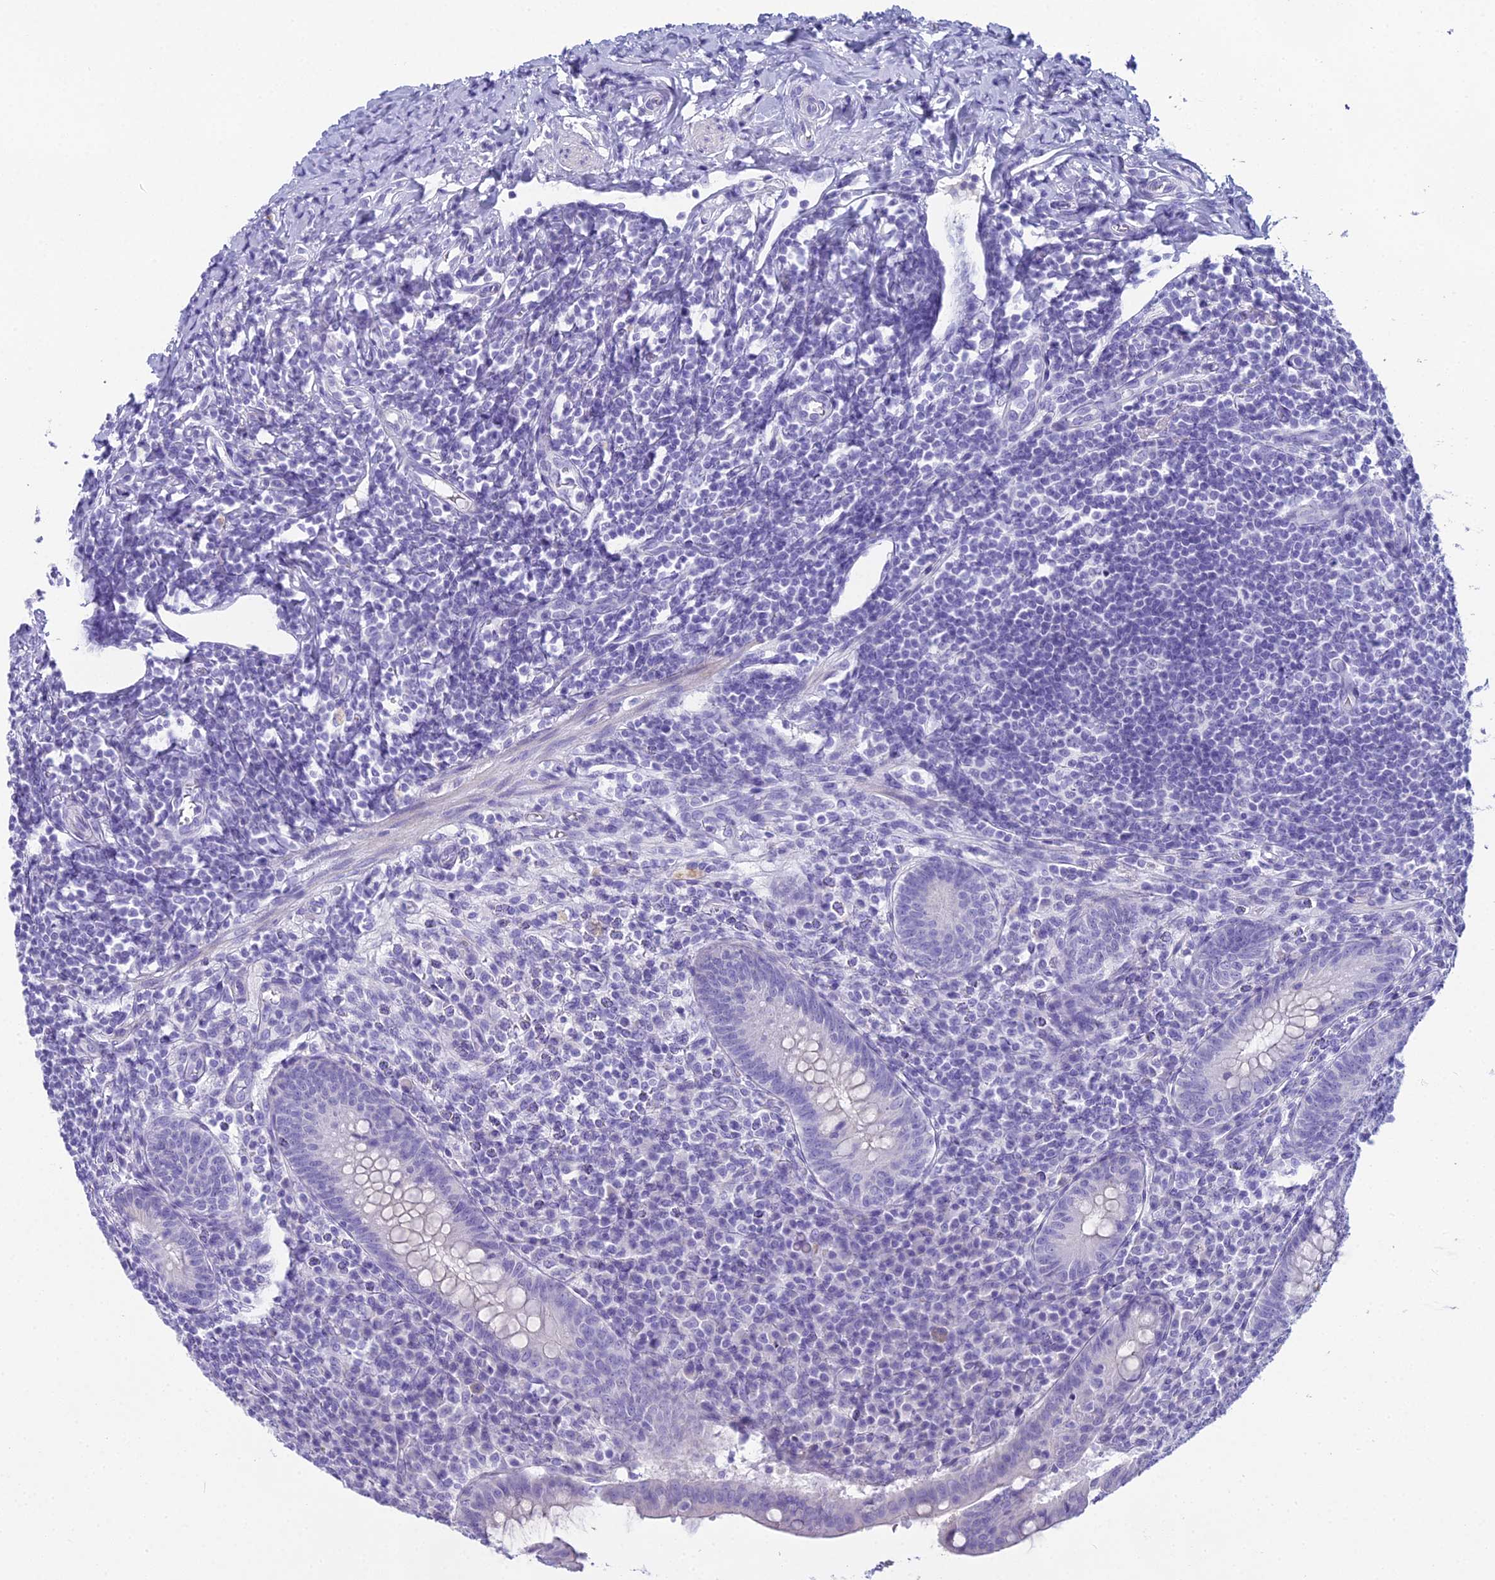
{"staining": {"intensity": "negative", "quantity": "none", "location": "none"}, "tissue": "appendix", "cell_type": "Glandular cells", "image_type": "normal", "snomed": [{"axis": "morphology", "description": "Normal tissue, NOS"}, {"axis": "topography", "description": "Appendix"}], "caption": "DAB (3,3'-diaminobenzidine) immunohistochemical staining of normal appendix displays no significant staining in glandular cells.", "gene": "UNC80", "patient": {"sex": "female", "age": 33}}